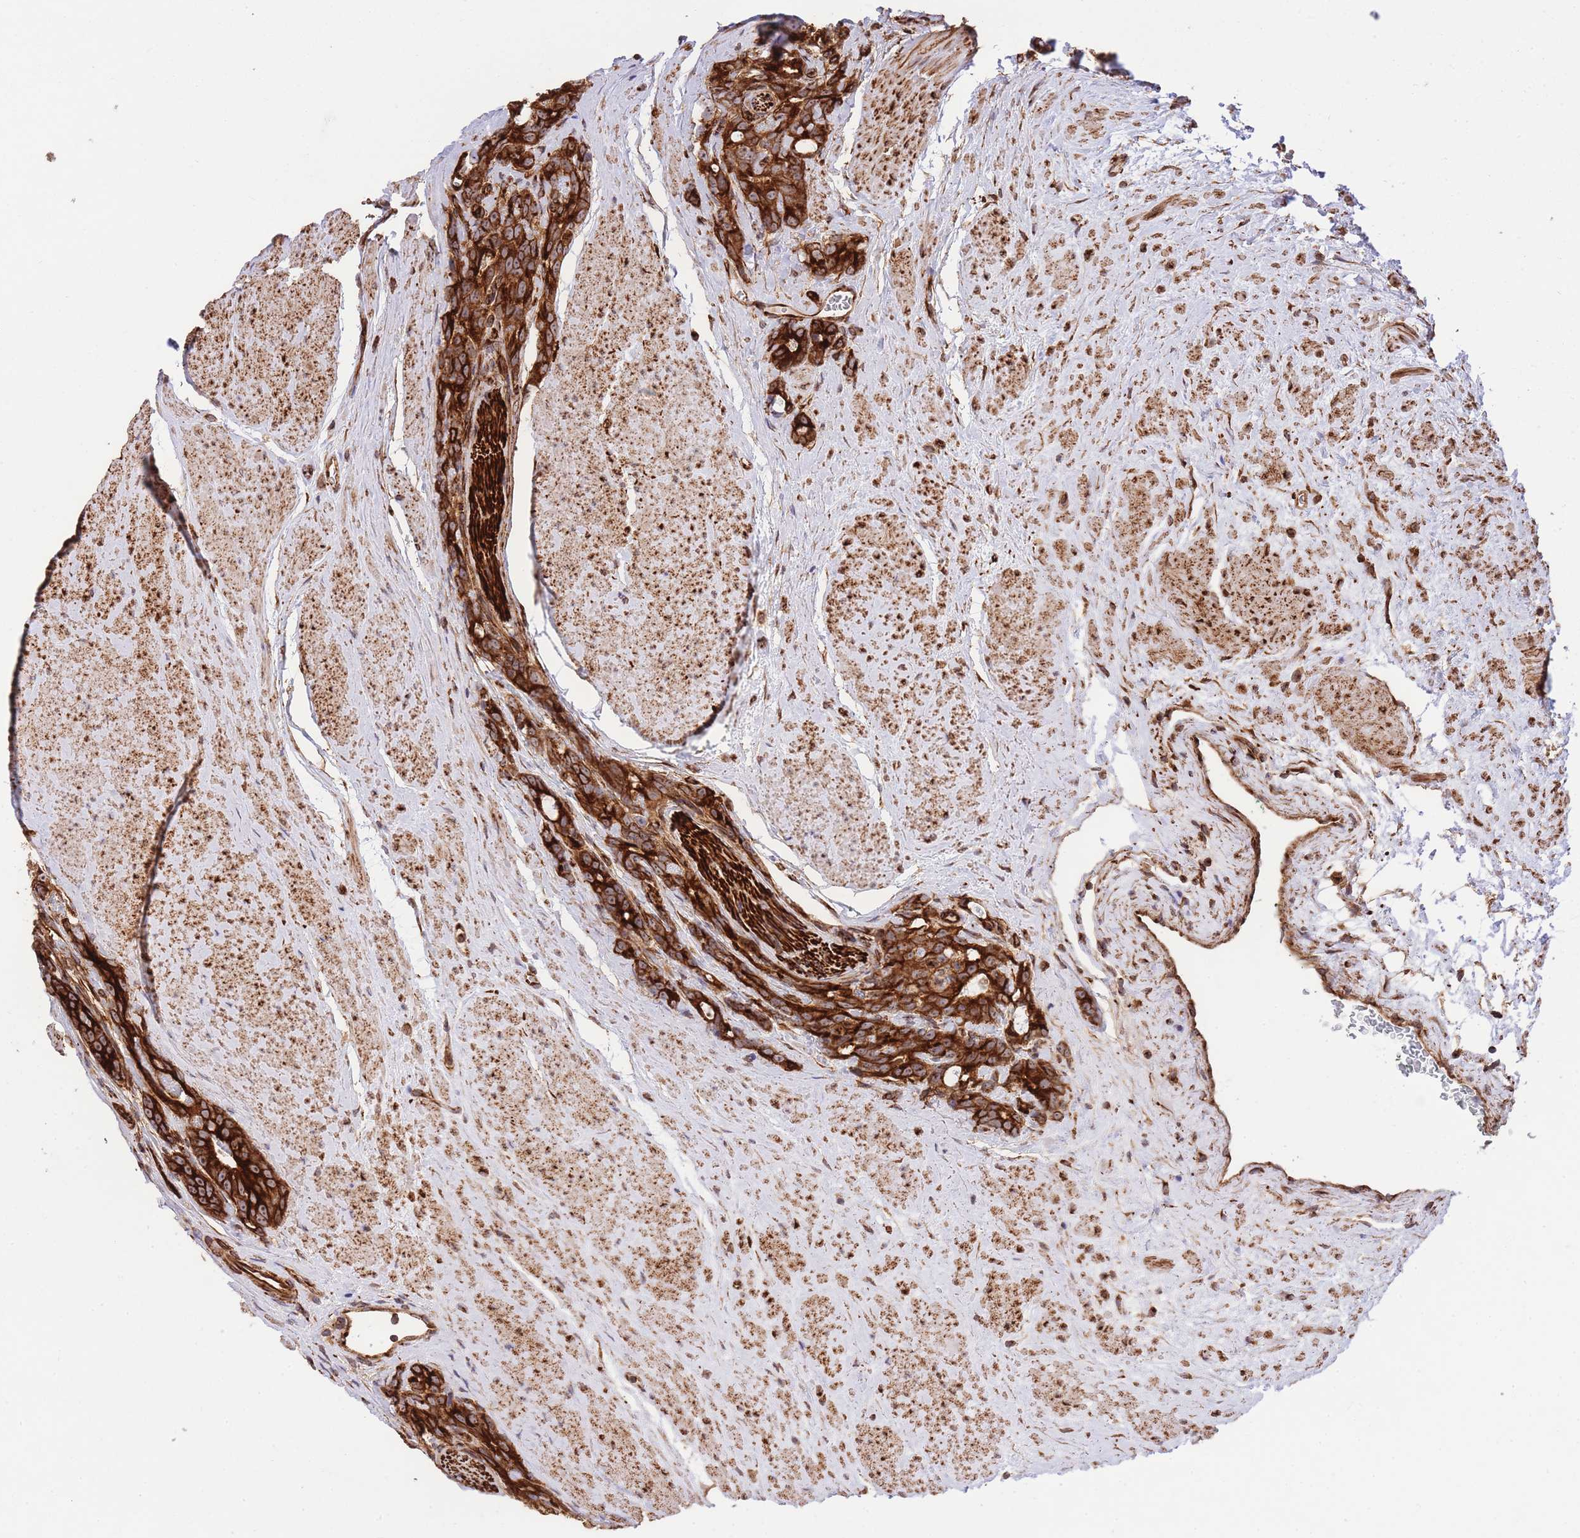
{"staining": {"intensity": "strong", "quantity": ">75%", "location": "cytoplasmic/membranous"}, "tissue": "prostate cancer", "cell_type": "Tumor cells", "image_type": "cancer", "snomed": [{"axis": "morphology", "description": "Adenocarcinoma, High grade"}, {"axis": "topography", "description": "Prostate"}], "caption": "An image of human prostate cancer (high-grade adenocarcinoma) stained for a protein shows strong cytoplasmic/membranous brown staining in tumor cells.", "gene": "EXOSC8", "patient": {"sex": "male", "age": 74}}